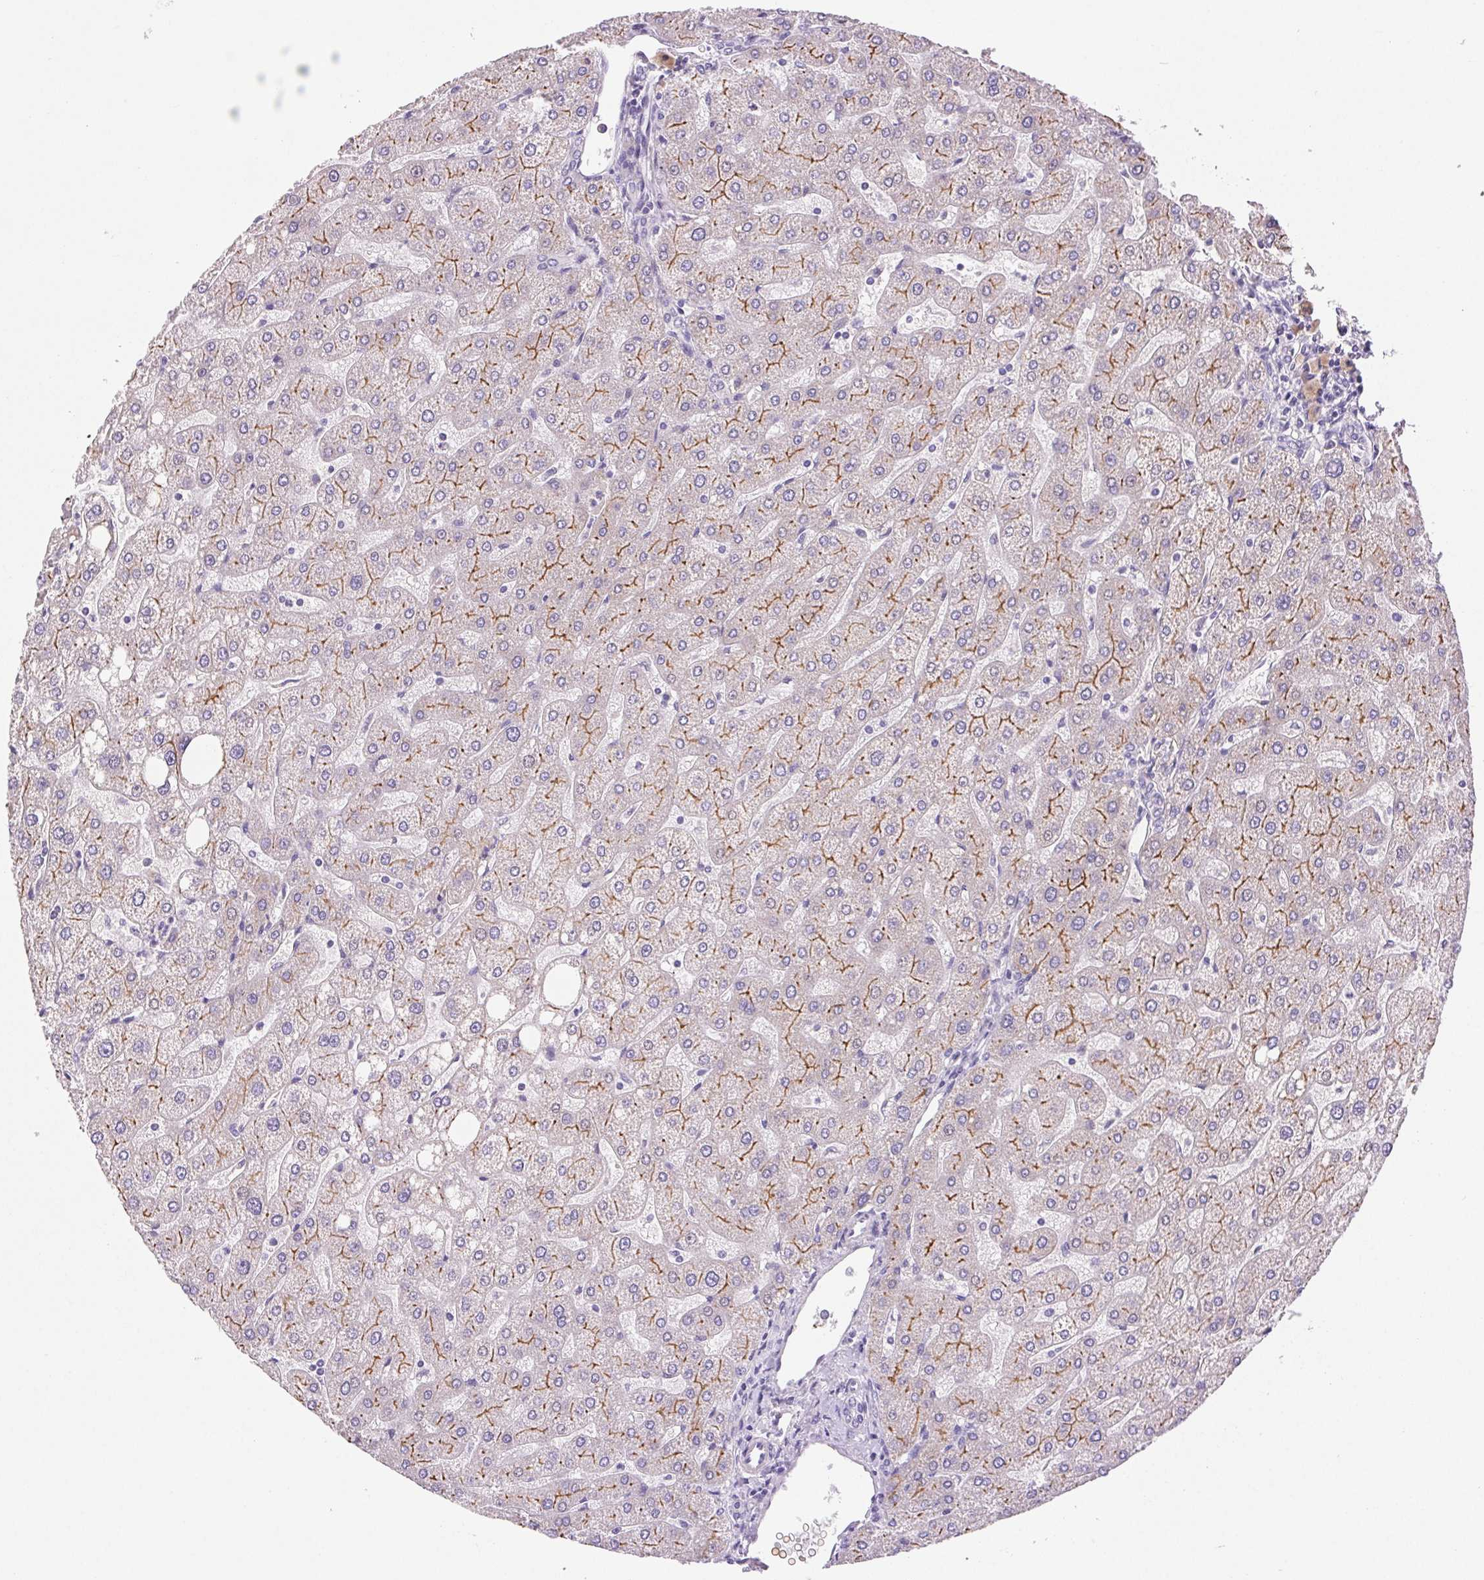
{"staining": {"intensity": "negative", "quantity": "none", "location": "none"}, "tissue": "liver", "cell_type": "Cholangiocytes", "image_type": "normal", "snomed": [{"axis": "morphology", "description": "Normal tissue, NOS"}, {"axis": "topography", "description": "Liver"}], "caption": "Cholangiocytes are negative for brown protein staining in unremarkable liver. (DAB immunohistochemistry with hematoxylin counter stain).", "gene": "ARHGAP11B", "patient": {"sex": "male", "age": 67}}